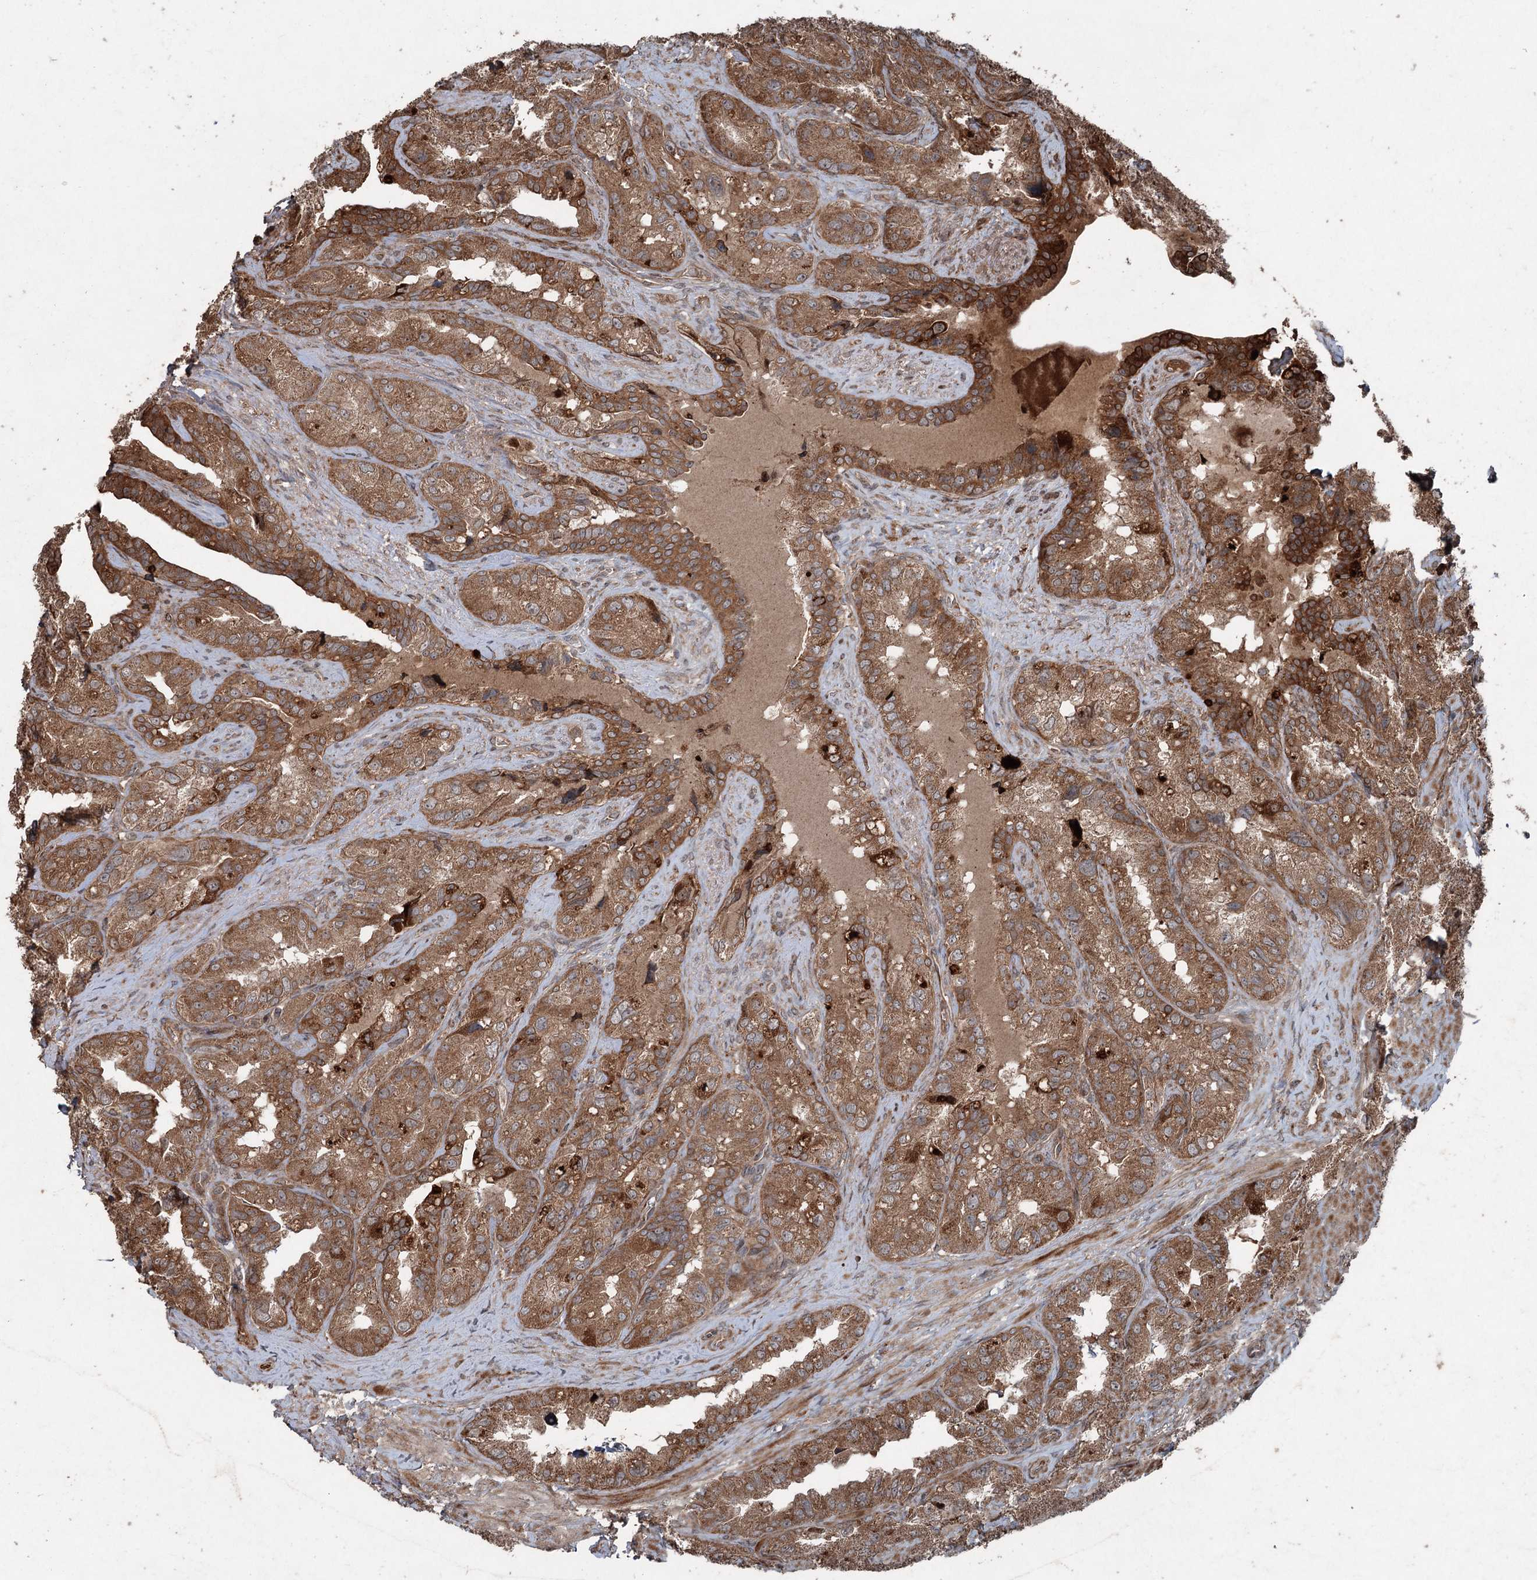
{"staining": {"intensity": "strong", "quantity": ">75%", "location": "cytoplasmic/membranous"}, "tissue": "seminal vesicle", "cell_type": "Glandular cells", "image_type": "normal", "snomed": [{"axis": "morphology", "description": "Normal tissue, NOS"}, {"axis": "topography", "description": "Seminal veicle"}, {"axis": "topography", "description": "Peripheral nerve tissue"}], "caption": "Protein analysis of benign seminal vesicle displays strong cytoplasmic/membranous positivity in approximately >75% of glandular cells.", "gene": "ALAS1", "patient": {"sex": "male", "age": 67}}